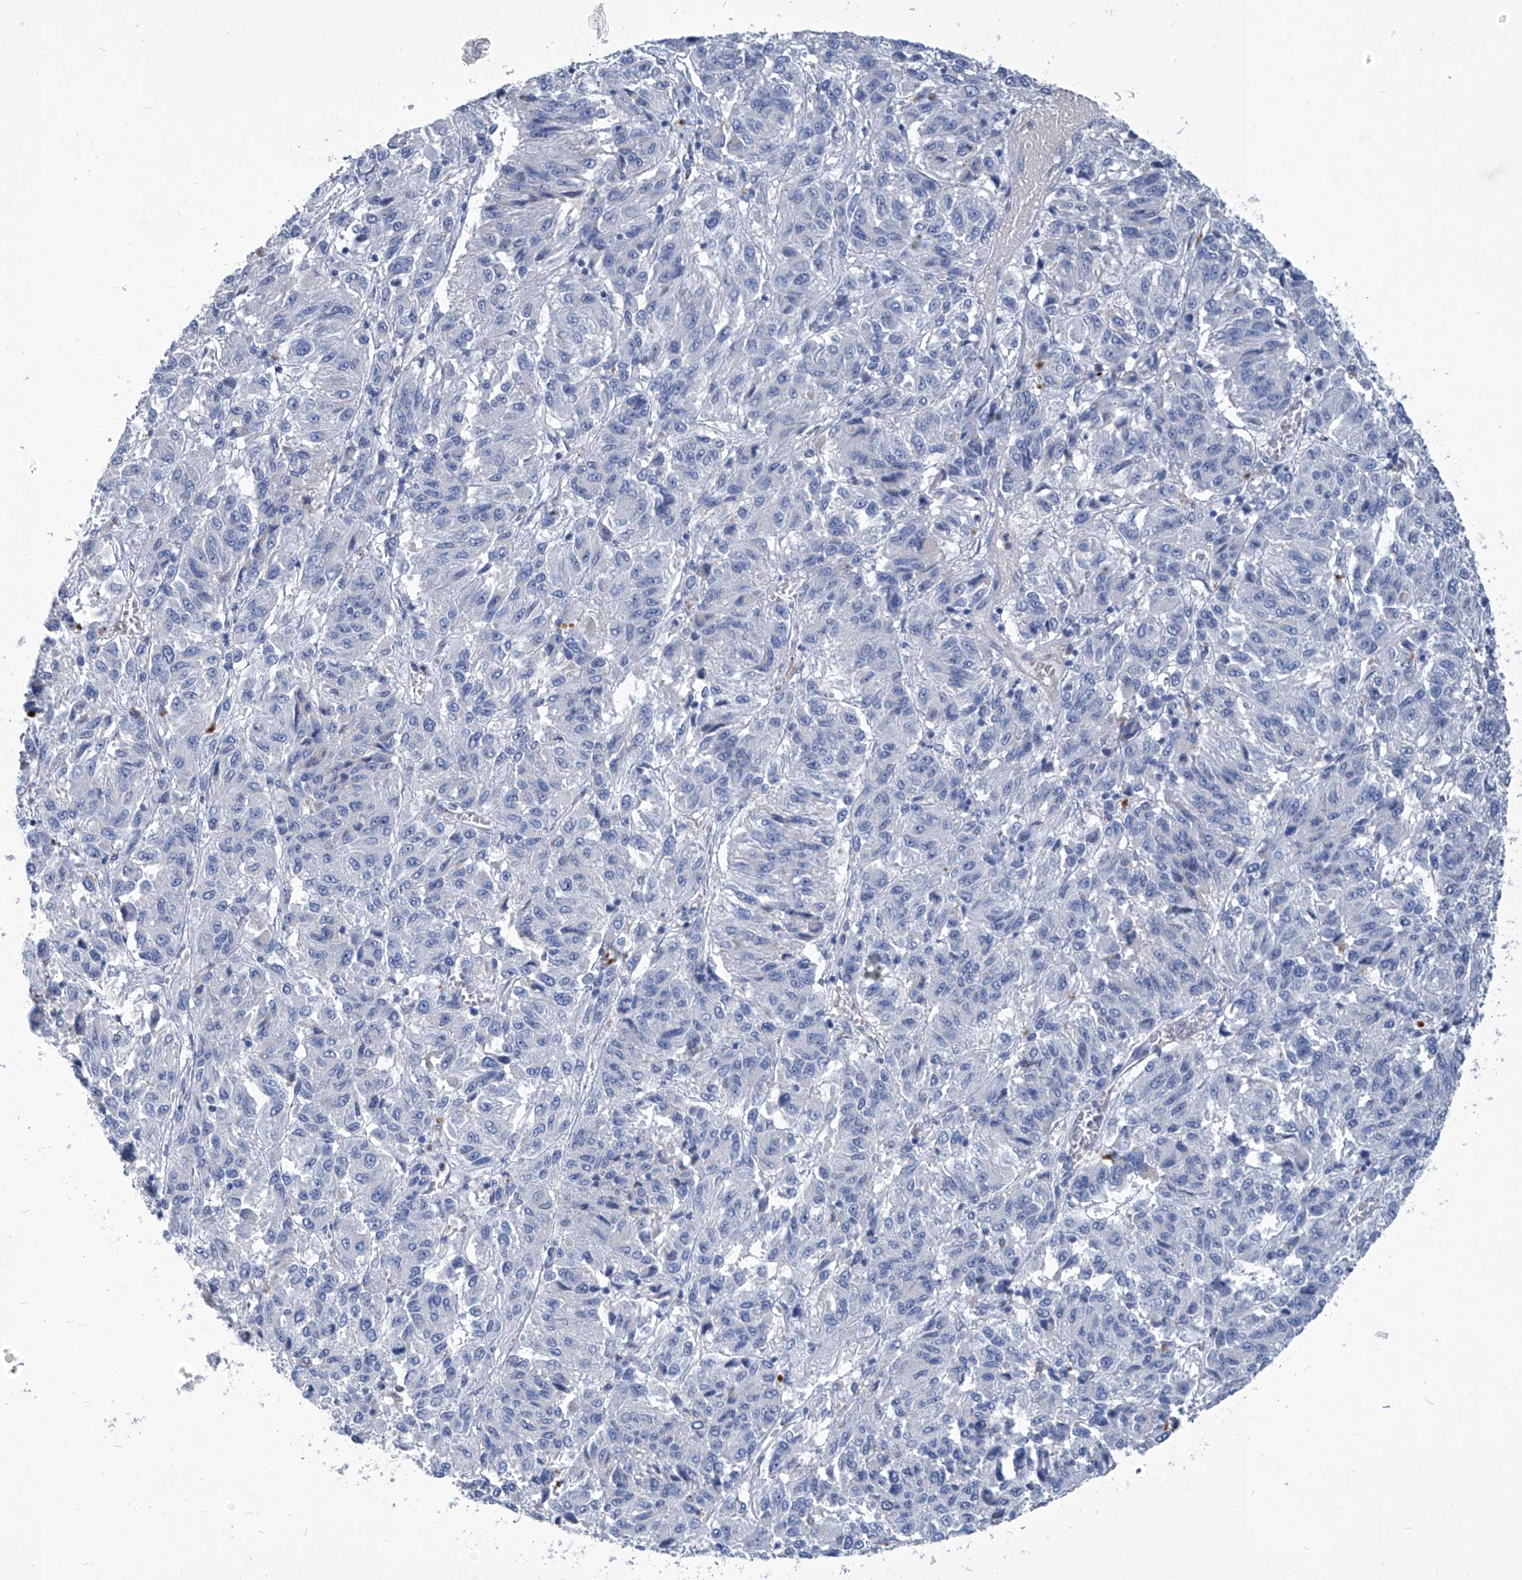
{"staining": {"intensity": "negative", "quantity": "none", "location": "none"}, "tissue": "melanoma", "cell_type": "Tumor cells", "image_type": "cancer", "snomed": [{"axis": "morphology", "description": "Malignant melanoma, Metastatic site"}, {"axis": "topography", "description": "Lung"}], "caption": "Tumor cells show no significant protein staining in melanoma. (DAB IHC, high magnification).", "gene": "MTARC1", "patient": {"sex": "male", "age": 64}}